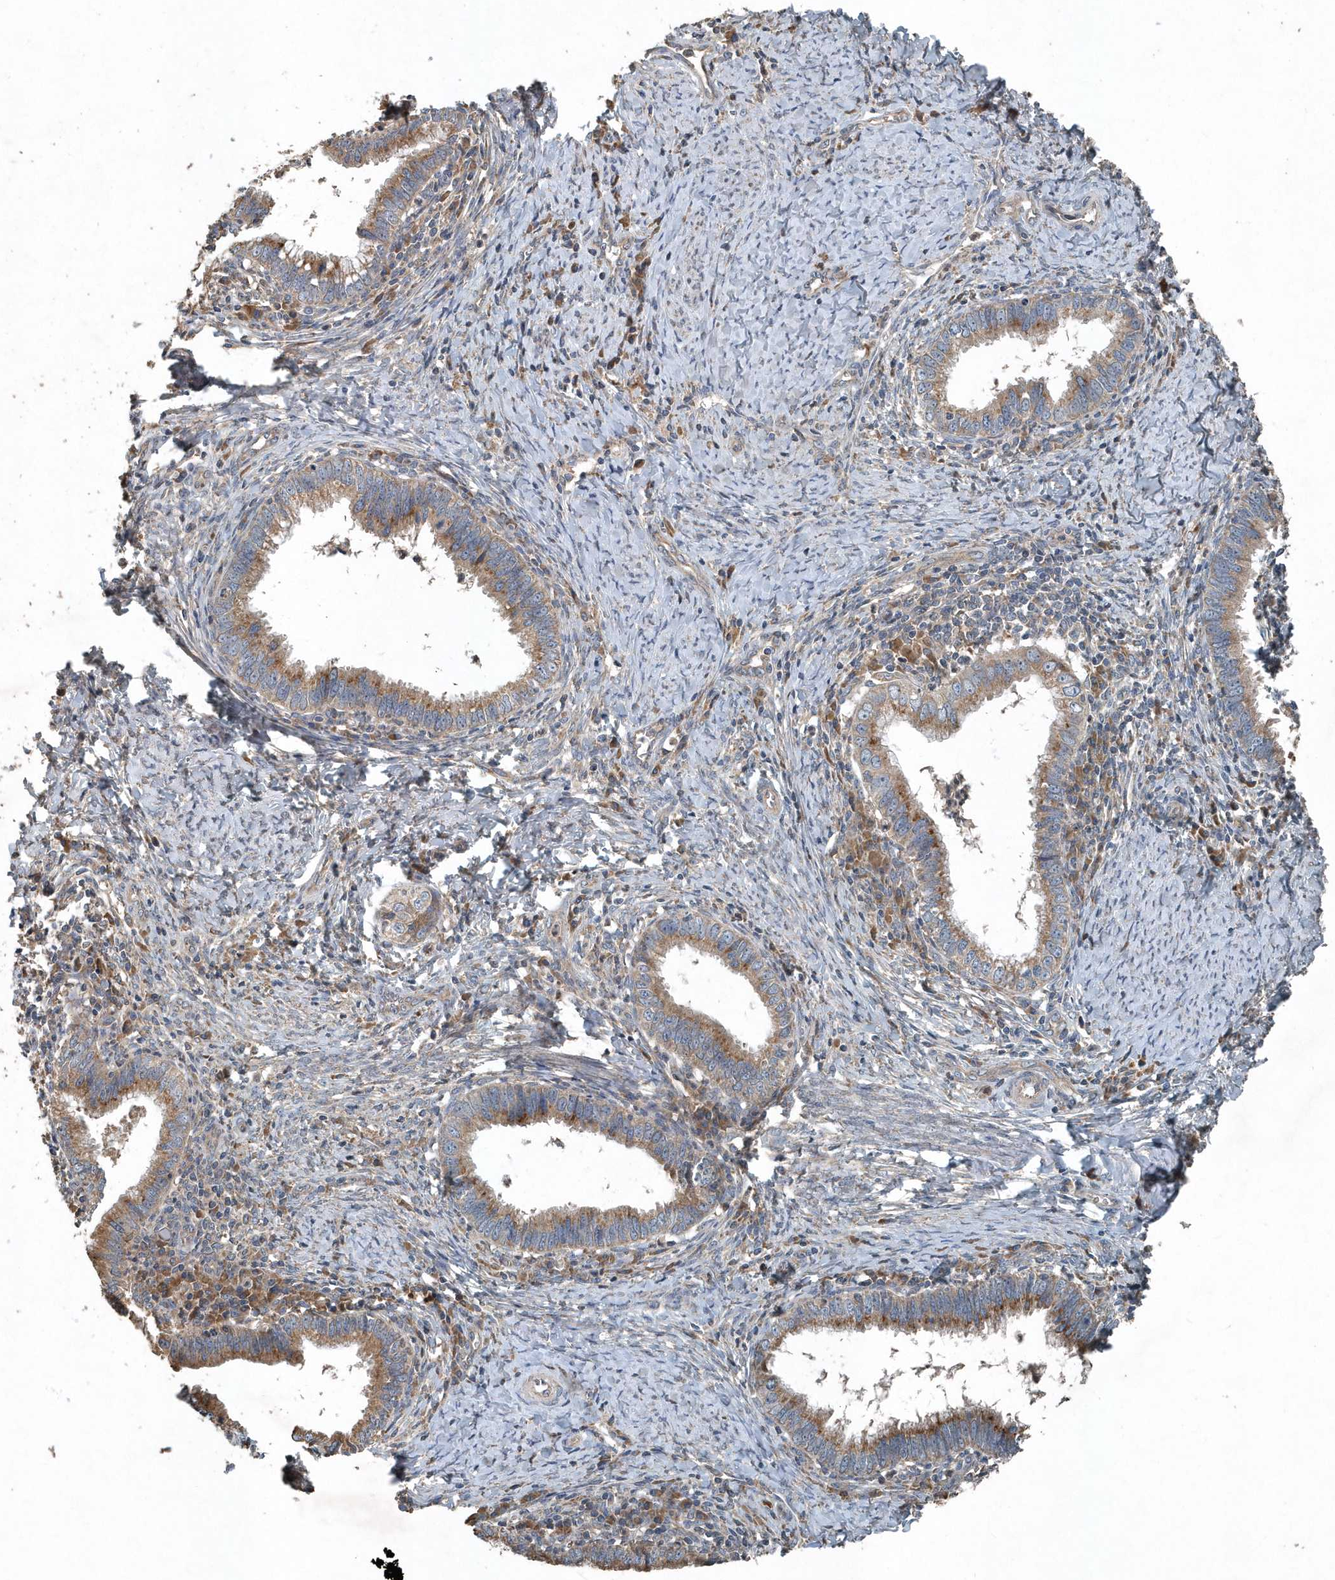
{"staining": {"intensity": "moderate", "quantity": ">75%", "location": "cytoplasmic/membranous"}, "tissue": "cervical cancer", "cell_type": "Tumor cells", "image_type": "cancer", "snomed": [{"axis": "morphology", "description": "Adenocarcinoma, NOS"}, {"axis": "topography", "description": "Cervix"}], "caption": "Cervical adenocarcinoma stained for a protein shows moderate cytoplasmic/membranous positivity in tumor cells.", "gene": "SCFD2", "patient": {"sex": "female", "age": 36}}